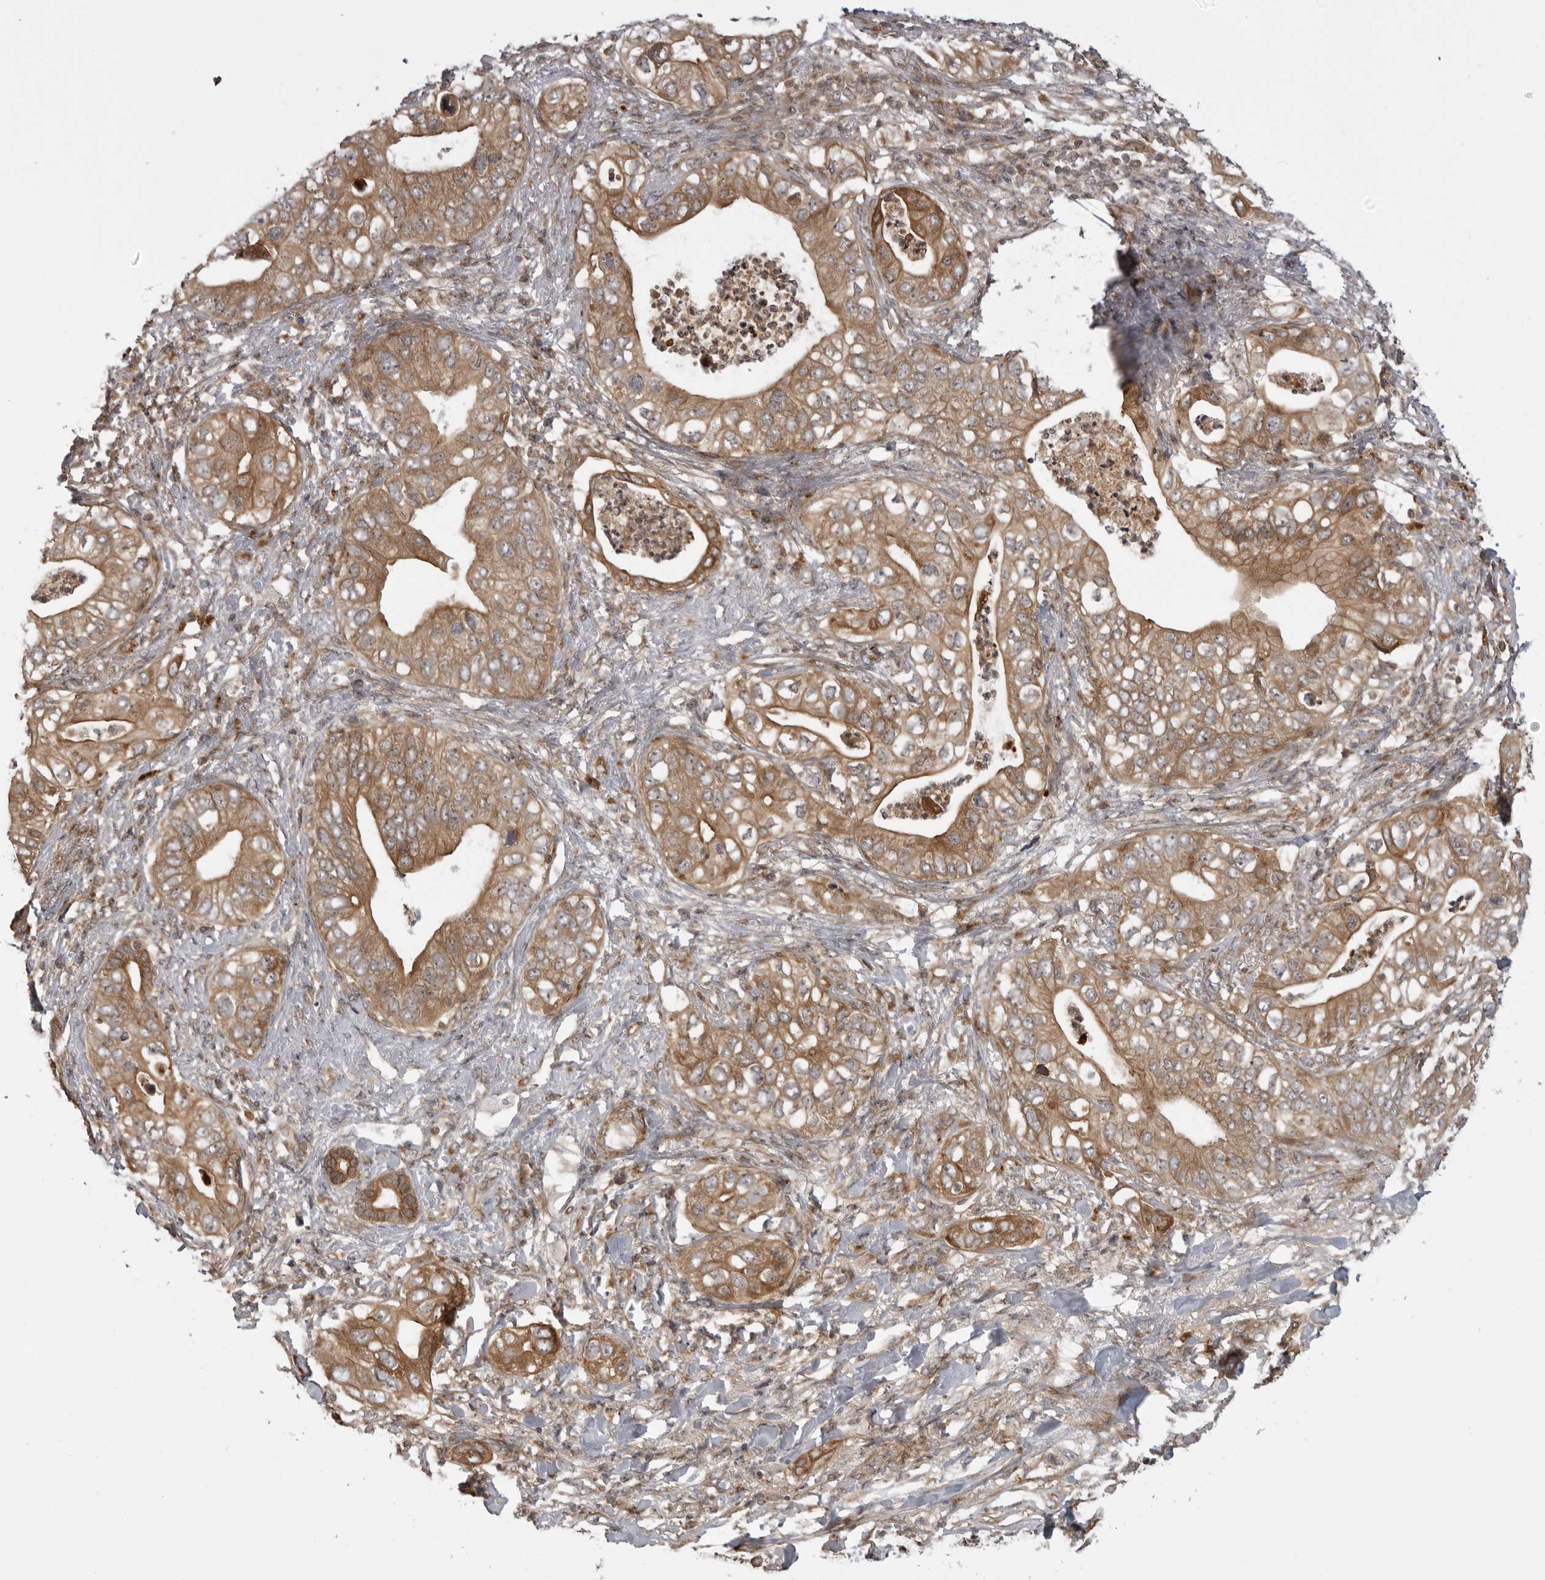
{"staining": {"intensity": "moderate", "quantity": ">75%", "location": "cytoplasmic/membranous"}, "tissue": "pancreatic cancer", "cell_type": "Tumor cells", "image_type": "cancer", "snomed": [{"axis": "morphology", "description": "Adenocarcinoma, NOS"}, {"axis": "topography", "description": "Pancreas"}], "caption": "Immunohistochemical staining of human pancreatic cancer displays moderate cytoplasmic/membranous protein expression in approximately >75% of tumor cells.", "gene": "LRRC45", "patient": {"sex": "female", "age": 78}}